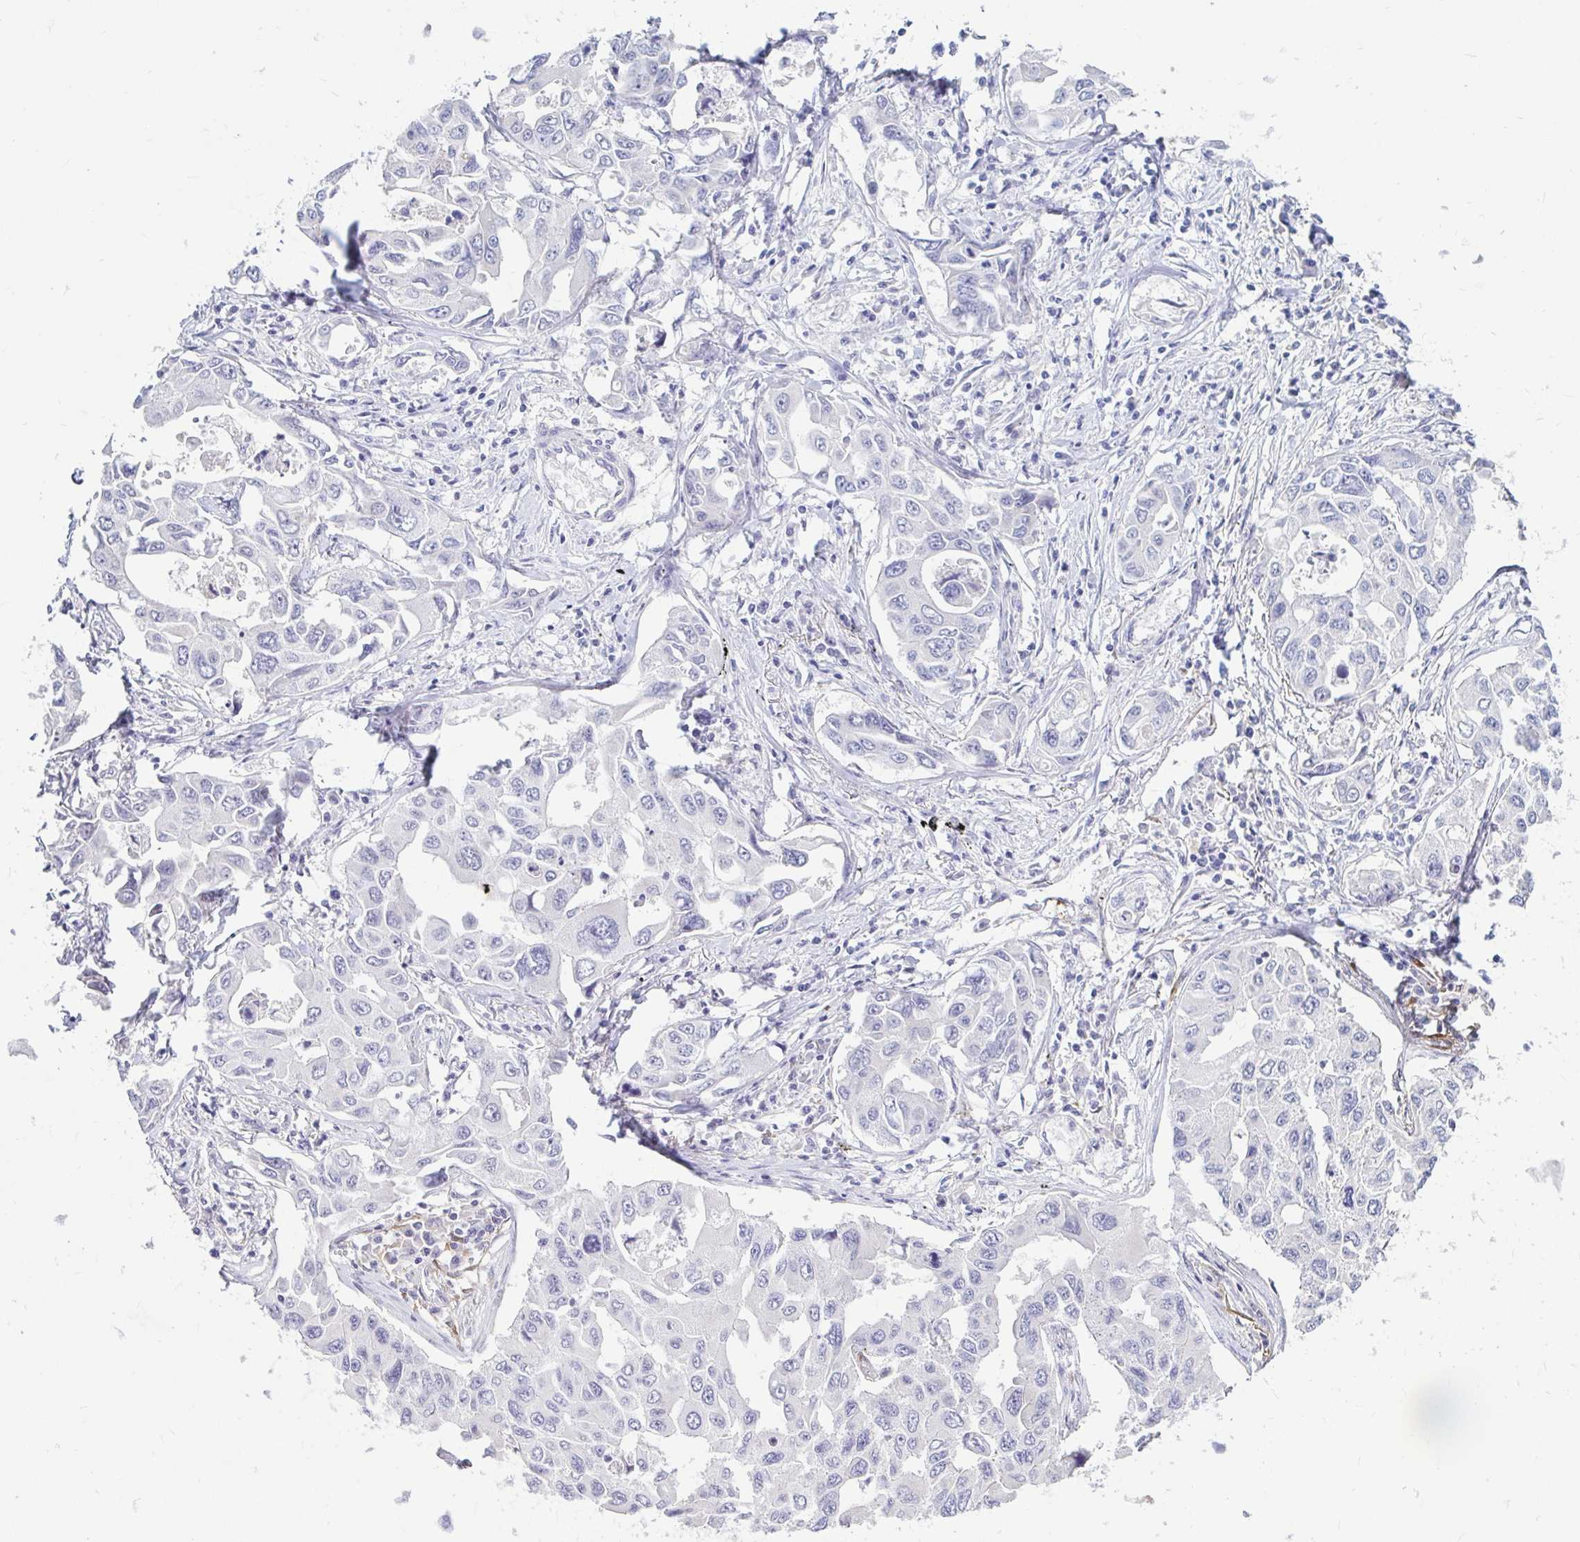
{"staining": {"intensity": "negative", "quantity": "none", "location": "none"}, "tissue": "lung cancer", "cell_type": "Tumor cells", "image_type": "cancer", "snomed": [{"axis": "morphology", "description": "Adenocarcinoma, NOS"}, {"axis": "topography", "description": "Lung"}], "caption": "Lung adenocarcinoma stained for a protein using immunohistochemistry (IHC) reveals no staining tumor cells.", "gene": "ADH1A", "patient": {"sex": "male", "age": 64}}